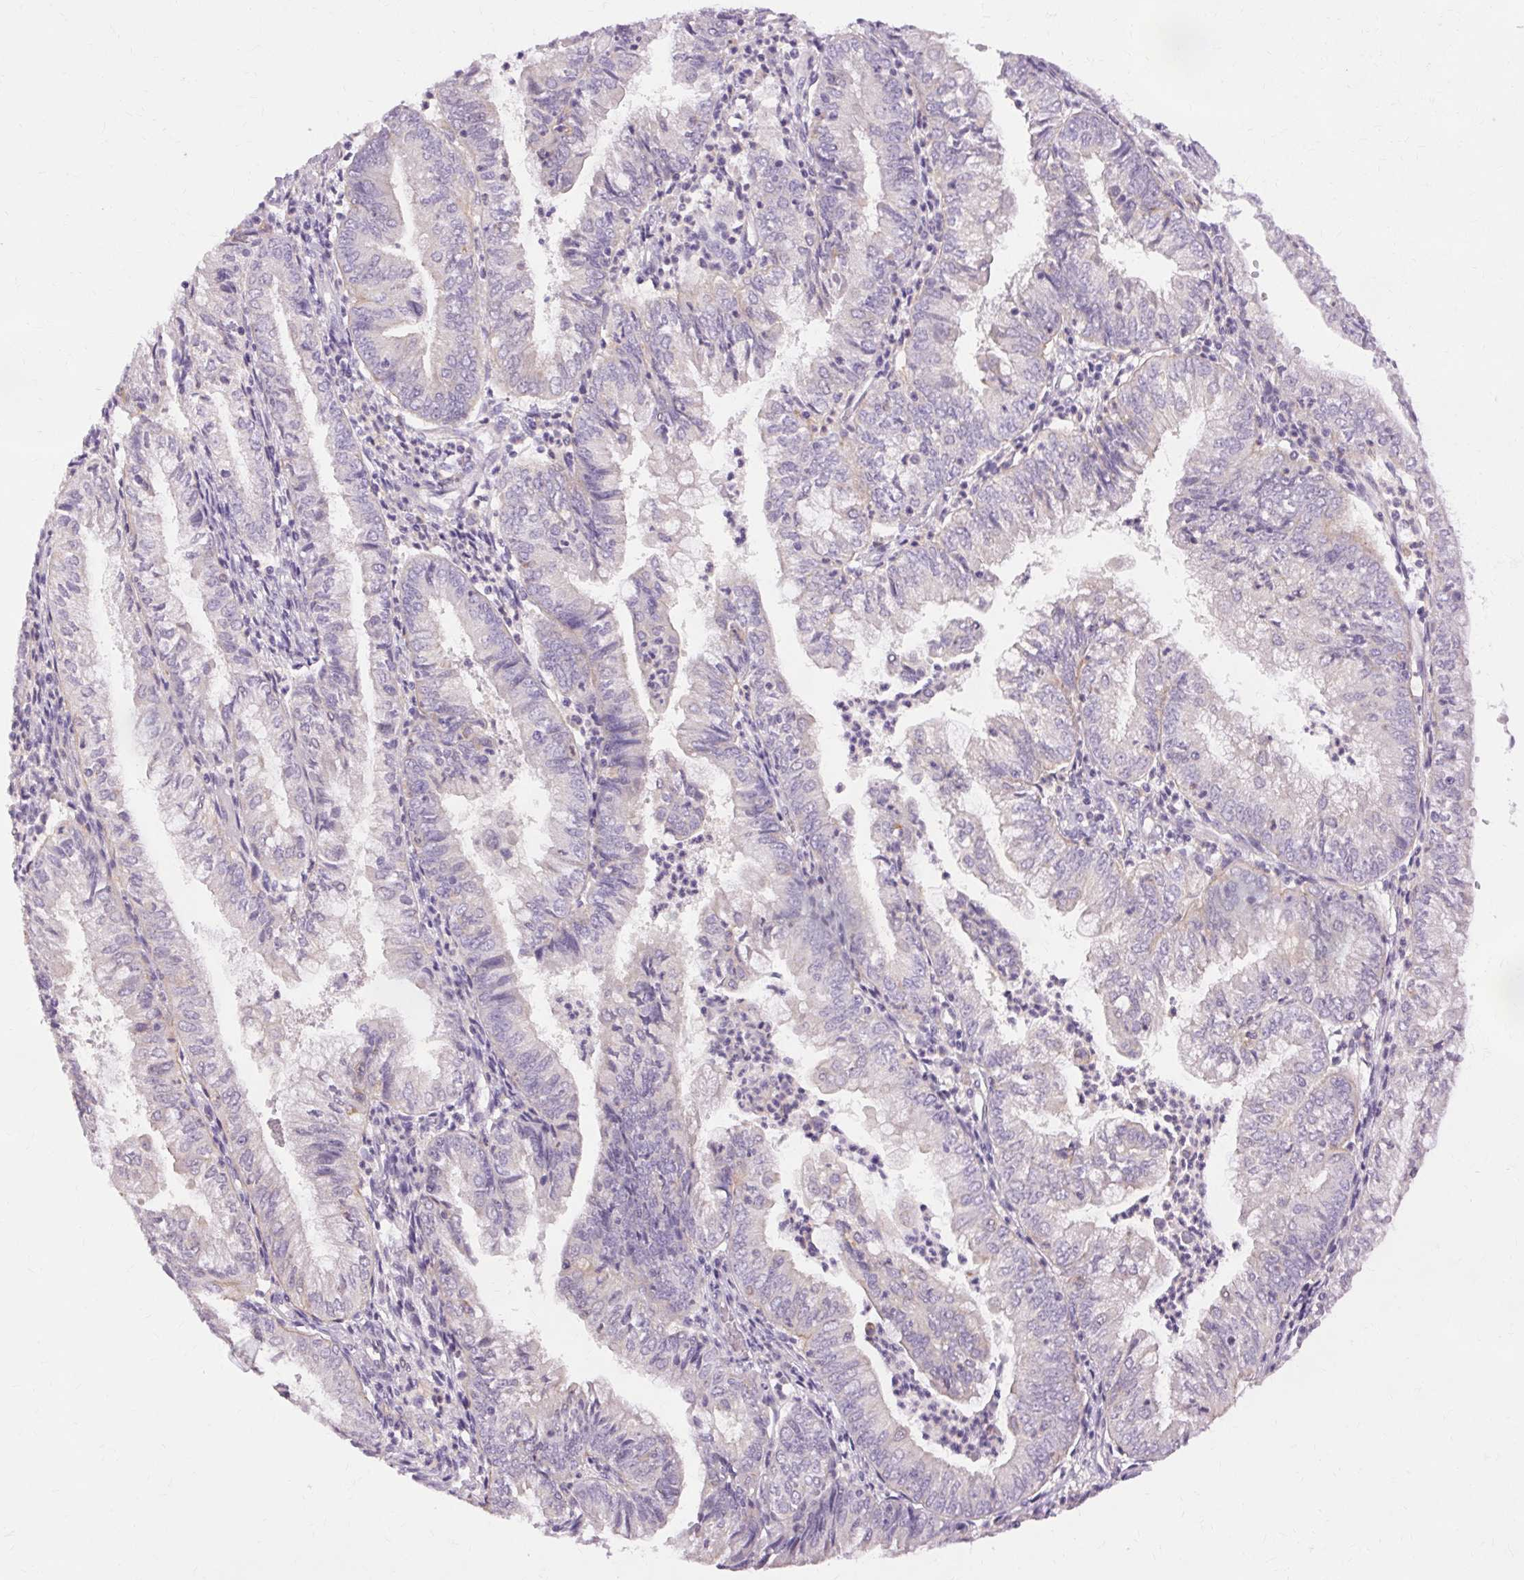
{"staining": {"intensity": "negative", "quantity": "none", "location": "none"}, "tissue": "endometrial cancer", "cell_type": "Tumor cells", "image_type": "cancer", "snomed": [{"axis": "morphology", "description": "Adenocarcinoma, NOS"}, {"axis": "topography", "description": "Endometrium"}], "caption": "A high-resolution image shows immunohistochemistry (IHC) staining of adenocarcinoma (endometrial), which displays no significant staining in tumor cells. Nuclei are stained in blue.", "gene": "TM6SF1", "patient": {"sex": "female", "age": 55}}